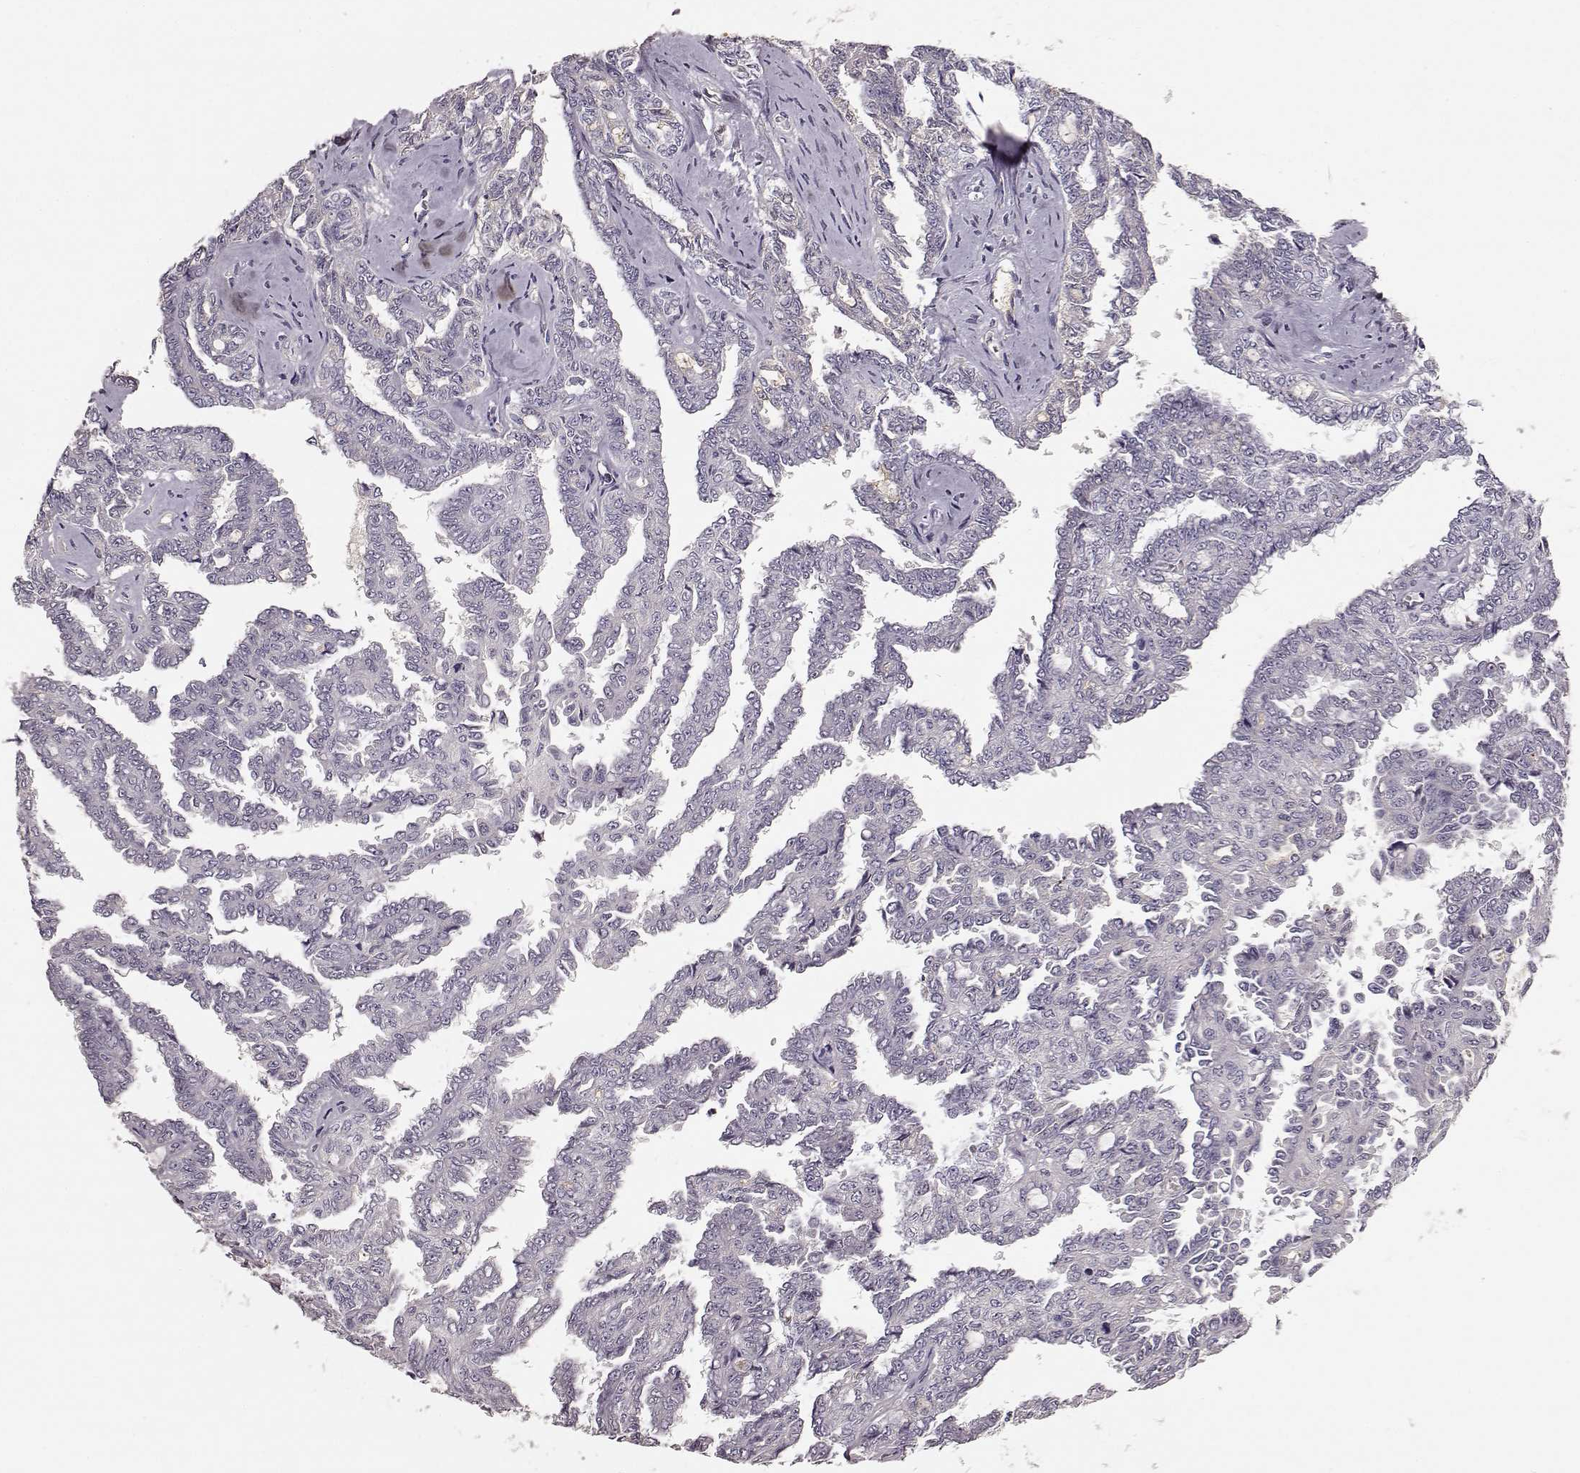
{"staining": {"intensity": "negative", "quantity": "none", "location": "none"}, "tissue": "ovarian cancer", "cell_type": "Tumor cells", "image_type": "cancer", "snomed": [{"axis": "morphology", "description": "Cystadenocarcinoma, serous, NOS"}, {"axis": "topography", "description": "Ovary"}], "caption": "Ovarian serous cystadenocarcinoma was stained to show a protein in brown. There is no significant positivity in tumor cells. (DAB immunohistochemistry visualized using brightfield microscopy, high magnification).", "gene": "YJEFN3", "patient": {"sex": "female", "age": 71}}